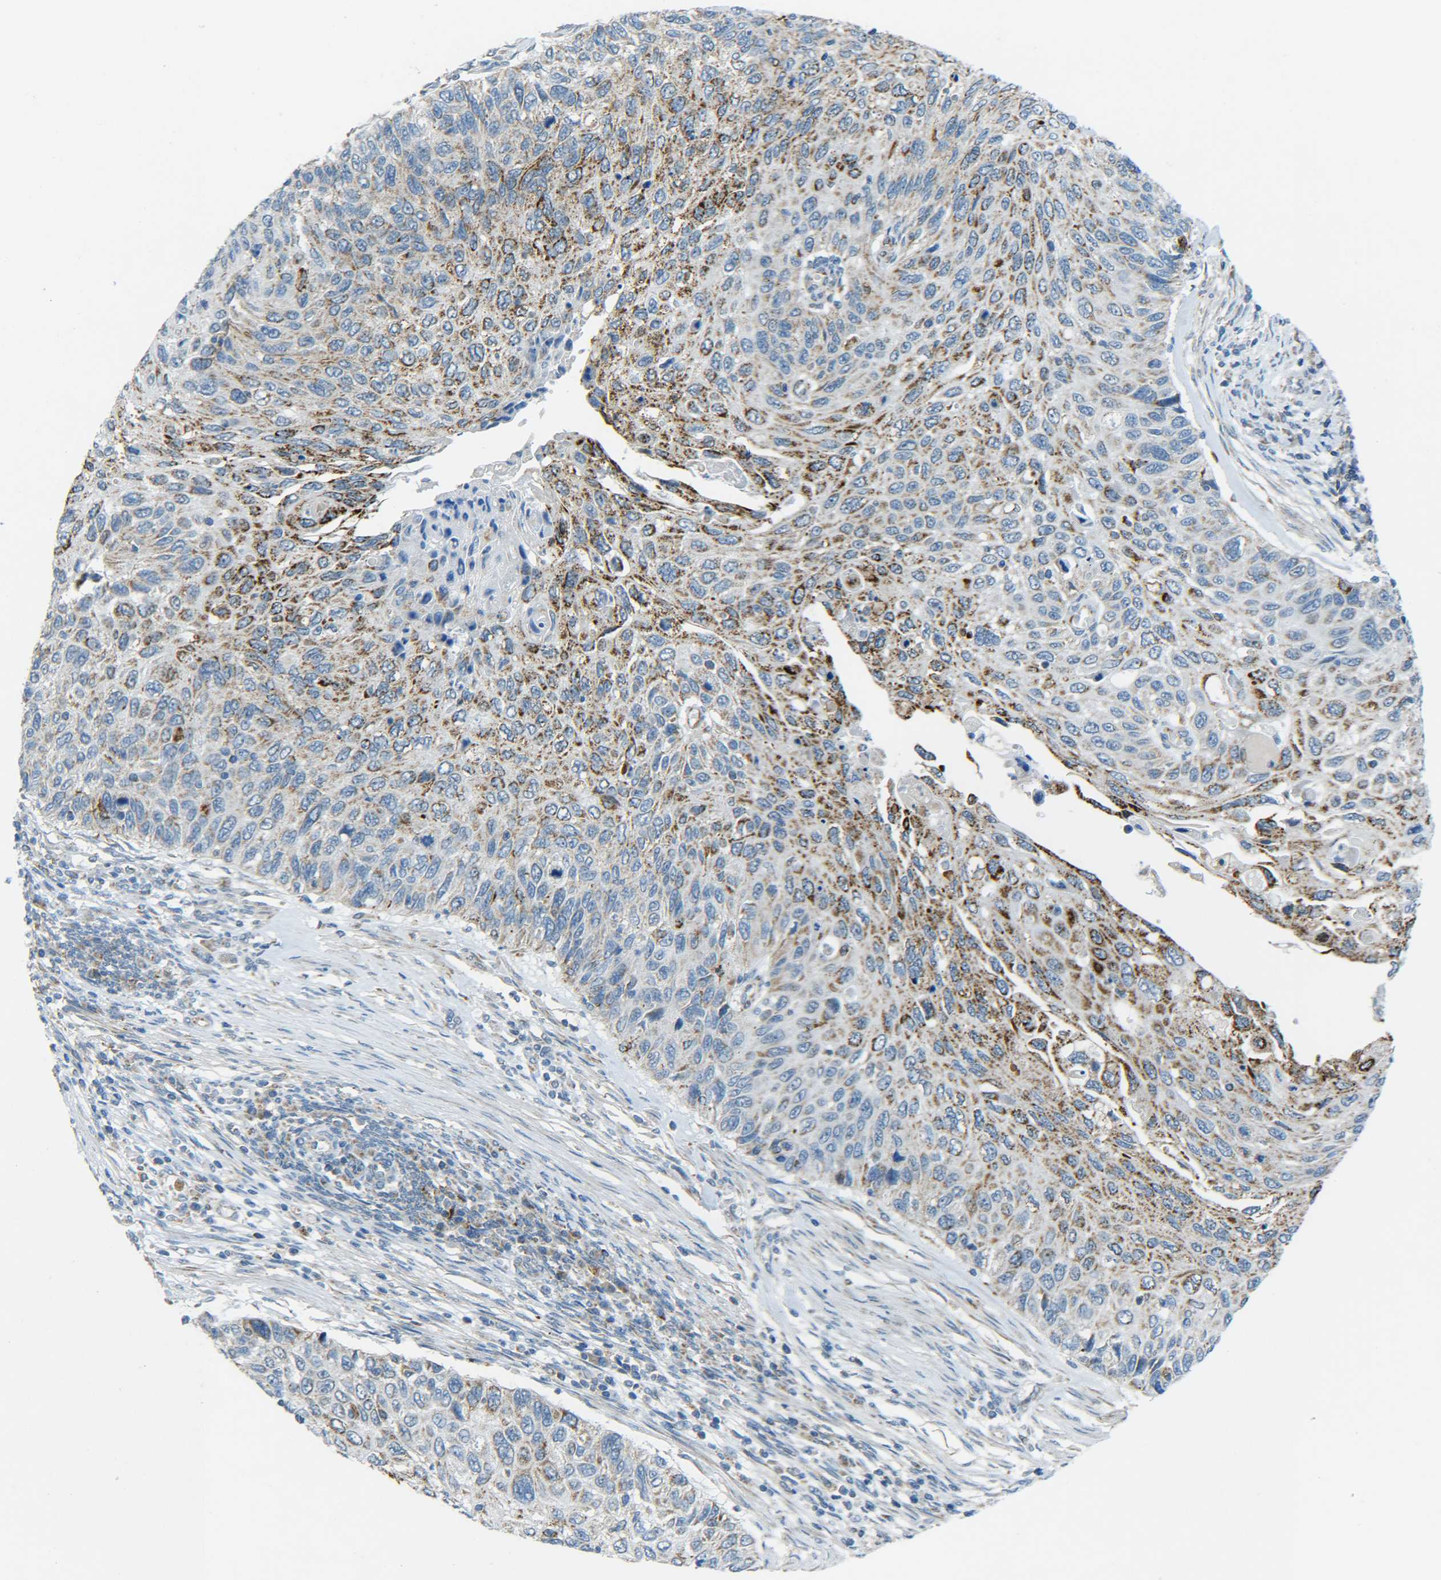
{"staining": {"intensity": "strong", "quantity": "25%-75%", "location": "cytoplasmic/membranous"}, "tissue": "cervical cancer", "cell_type": "Tumor cells", "image_type": "cancer", "snomed": [{"axis": "morphology", "description": "Squamous cell carcinoma, NOS"}, {"axis": "topography", "description": "Cervix"}], "caption": "Strong cytoplasmic/membranous staining for a protein is present in approximately 25%-75% of tumor cells of cervical cancer using immunohistochemistry.", "gene": "CYB5R1", "patient": {"sex": "female", "age": 70}}